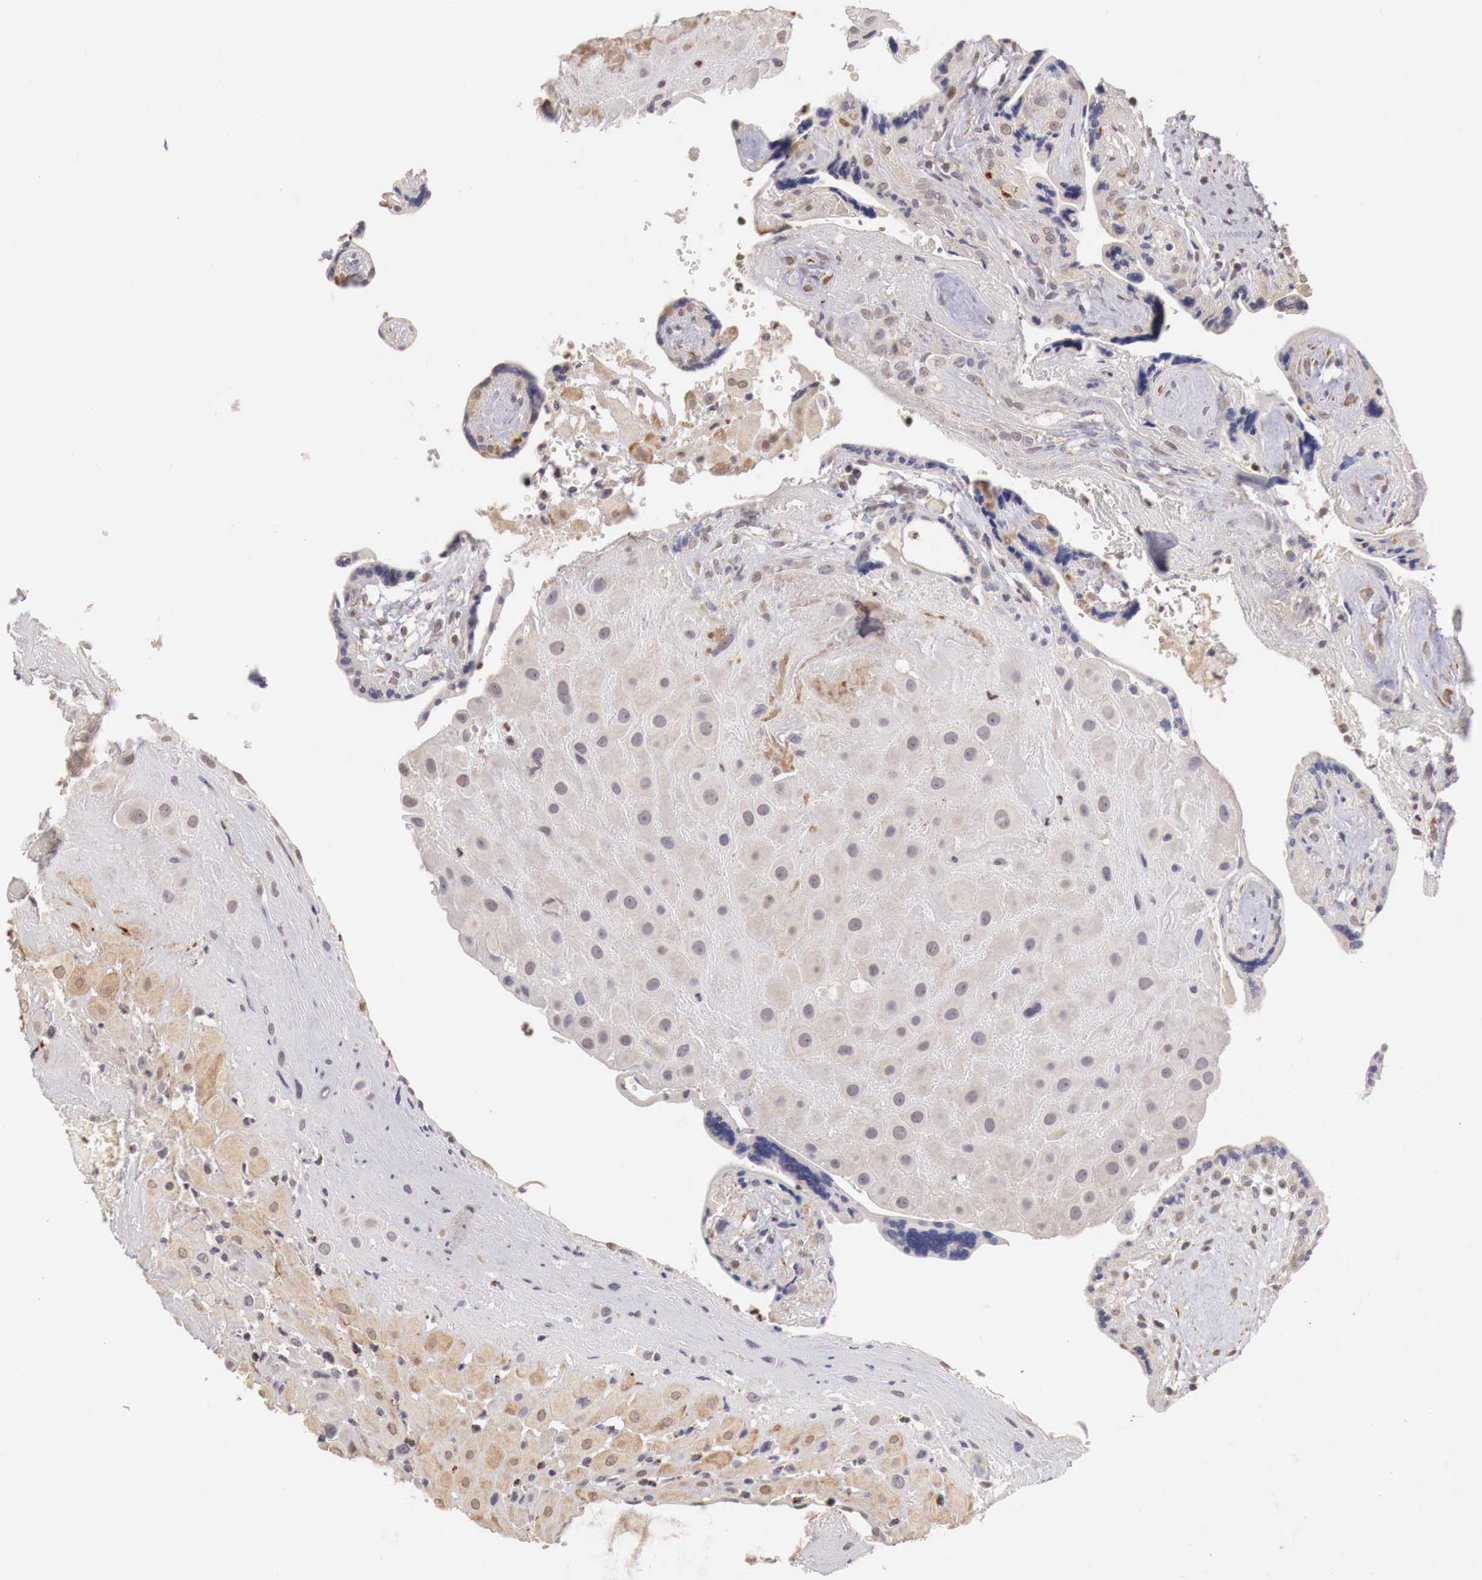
{"staining": {"intensity": "weak", "quantity": ">75%", "location": "cytoplasmic/membranous"}, "tissue": "placenta", "cell_type": "Decidual cells", "image_type": "normal", "snomed": [{"axis": "morphology", "description": "Normal tissue, NOS"}, {"axis": "topography", "description": "Placenta"}], "caption": "Benign placenta displays weak cytoplasmic/membranous positivity in about >75% of decidual cells, visualized by immunohistochemistry.", "gene": "TBC1D9", "patient": {"sex": "female", "age": 24}}